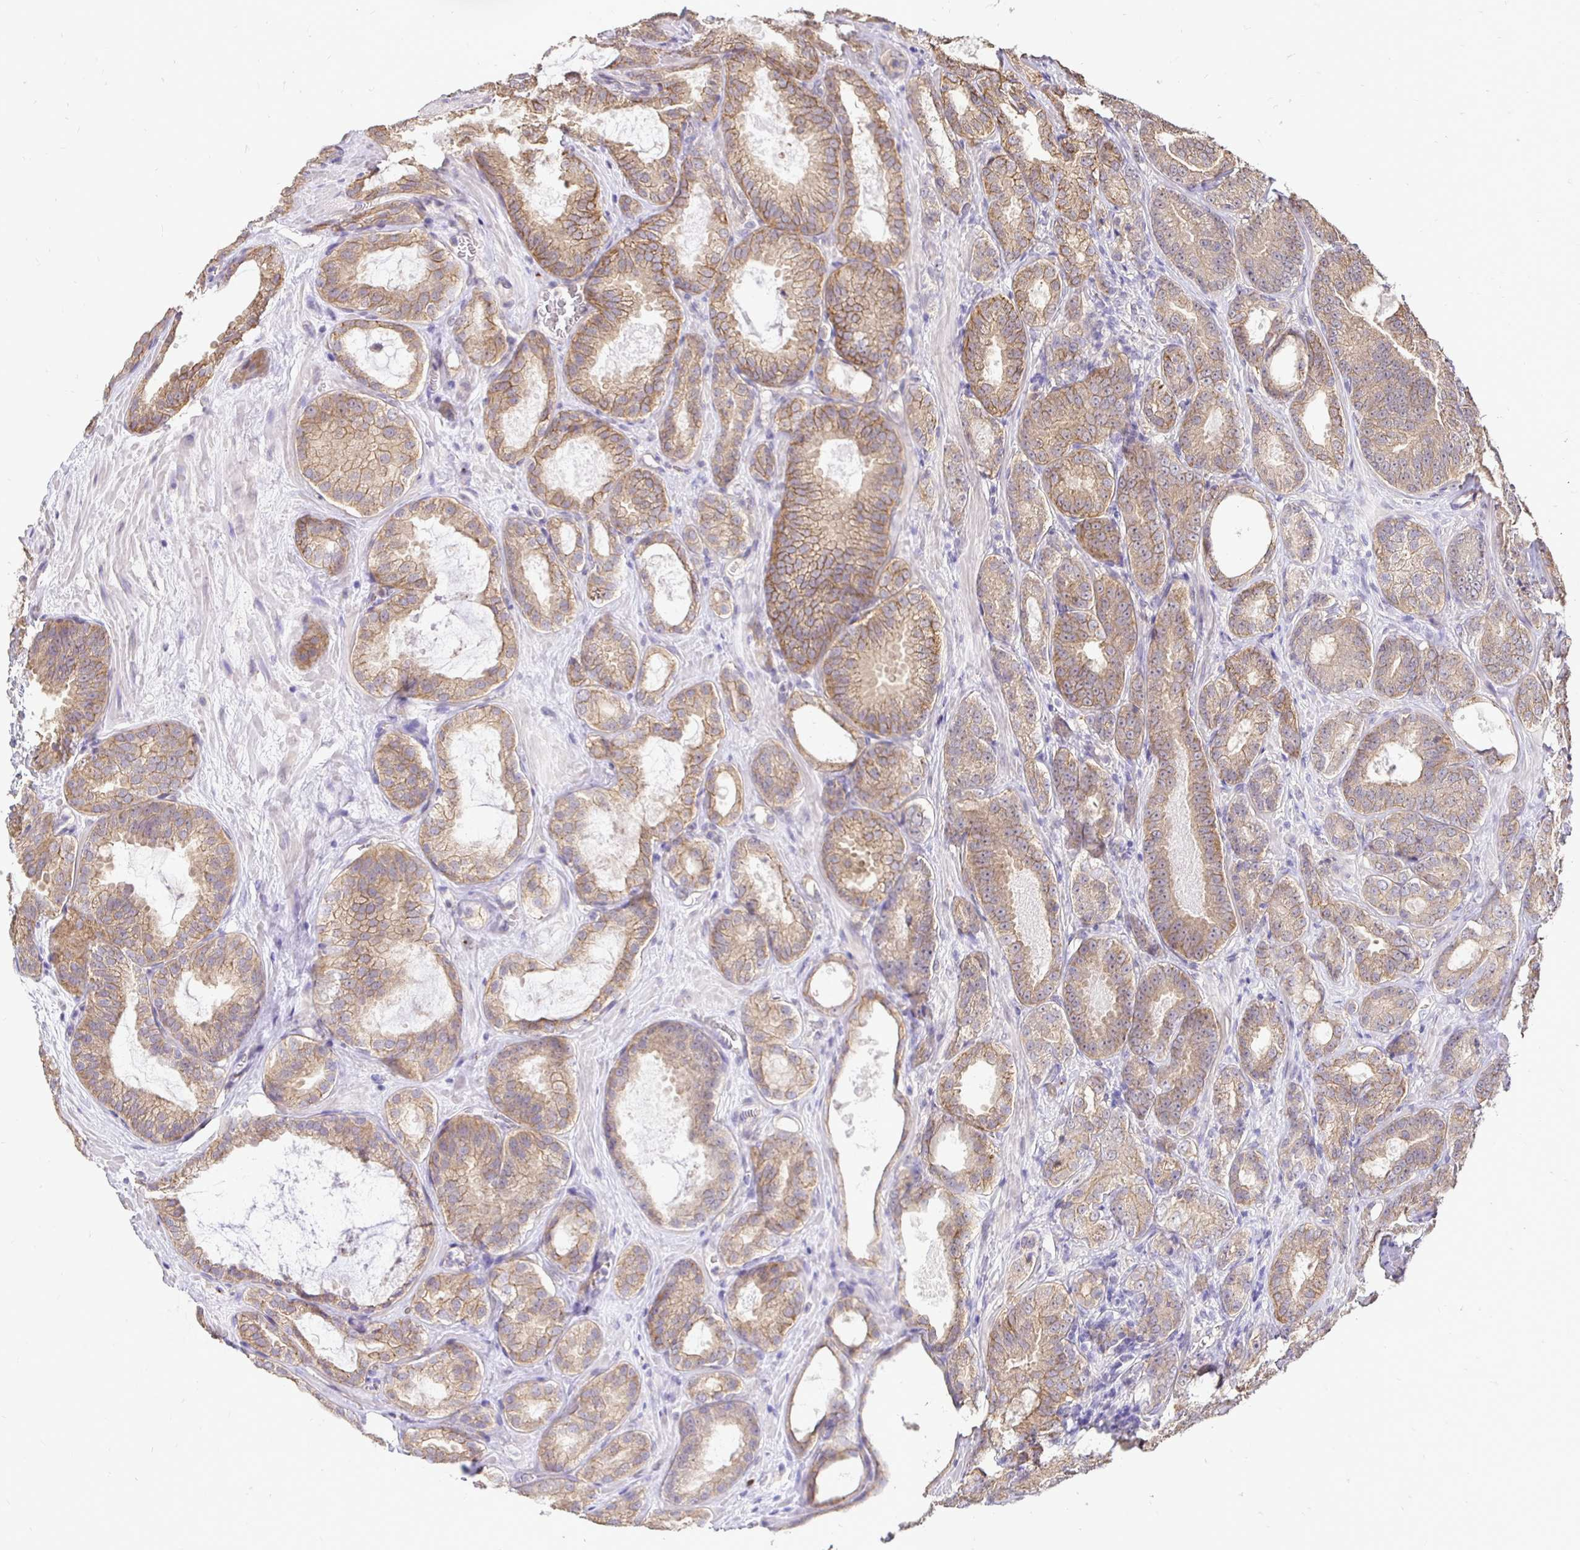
{"staining": {"intensity": "moderate", "quantity": ">75%", "location": "cytoplasmic/membranous"}, "tissue": "prostate cancer", "cell_type": "Tumor cells", "image_type": "cancer", "snomed": [{"axis": "morphology", "description": "Adenocarcinoma, High grade"}, {"axis": "topography", "description": "Prostate"}], "caption": "An immunohistochemistry (IHC) histopathology image of neoplastic tissue is shown. Protein staining in brown highlights moderate cytoplasmic/membranous positivity in prostate high-grade adenocarcinoma within tumor cells. (Brightfield microscopy of DAB IHC at high magnification).", "gene": "SLC9A1", "patient": {"sex": "male", "age": 64}}